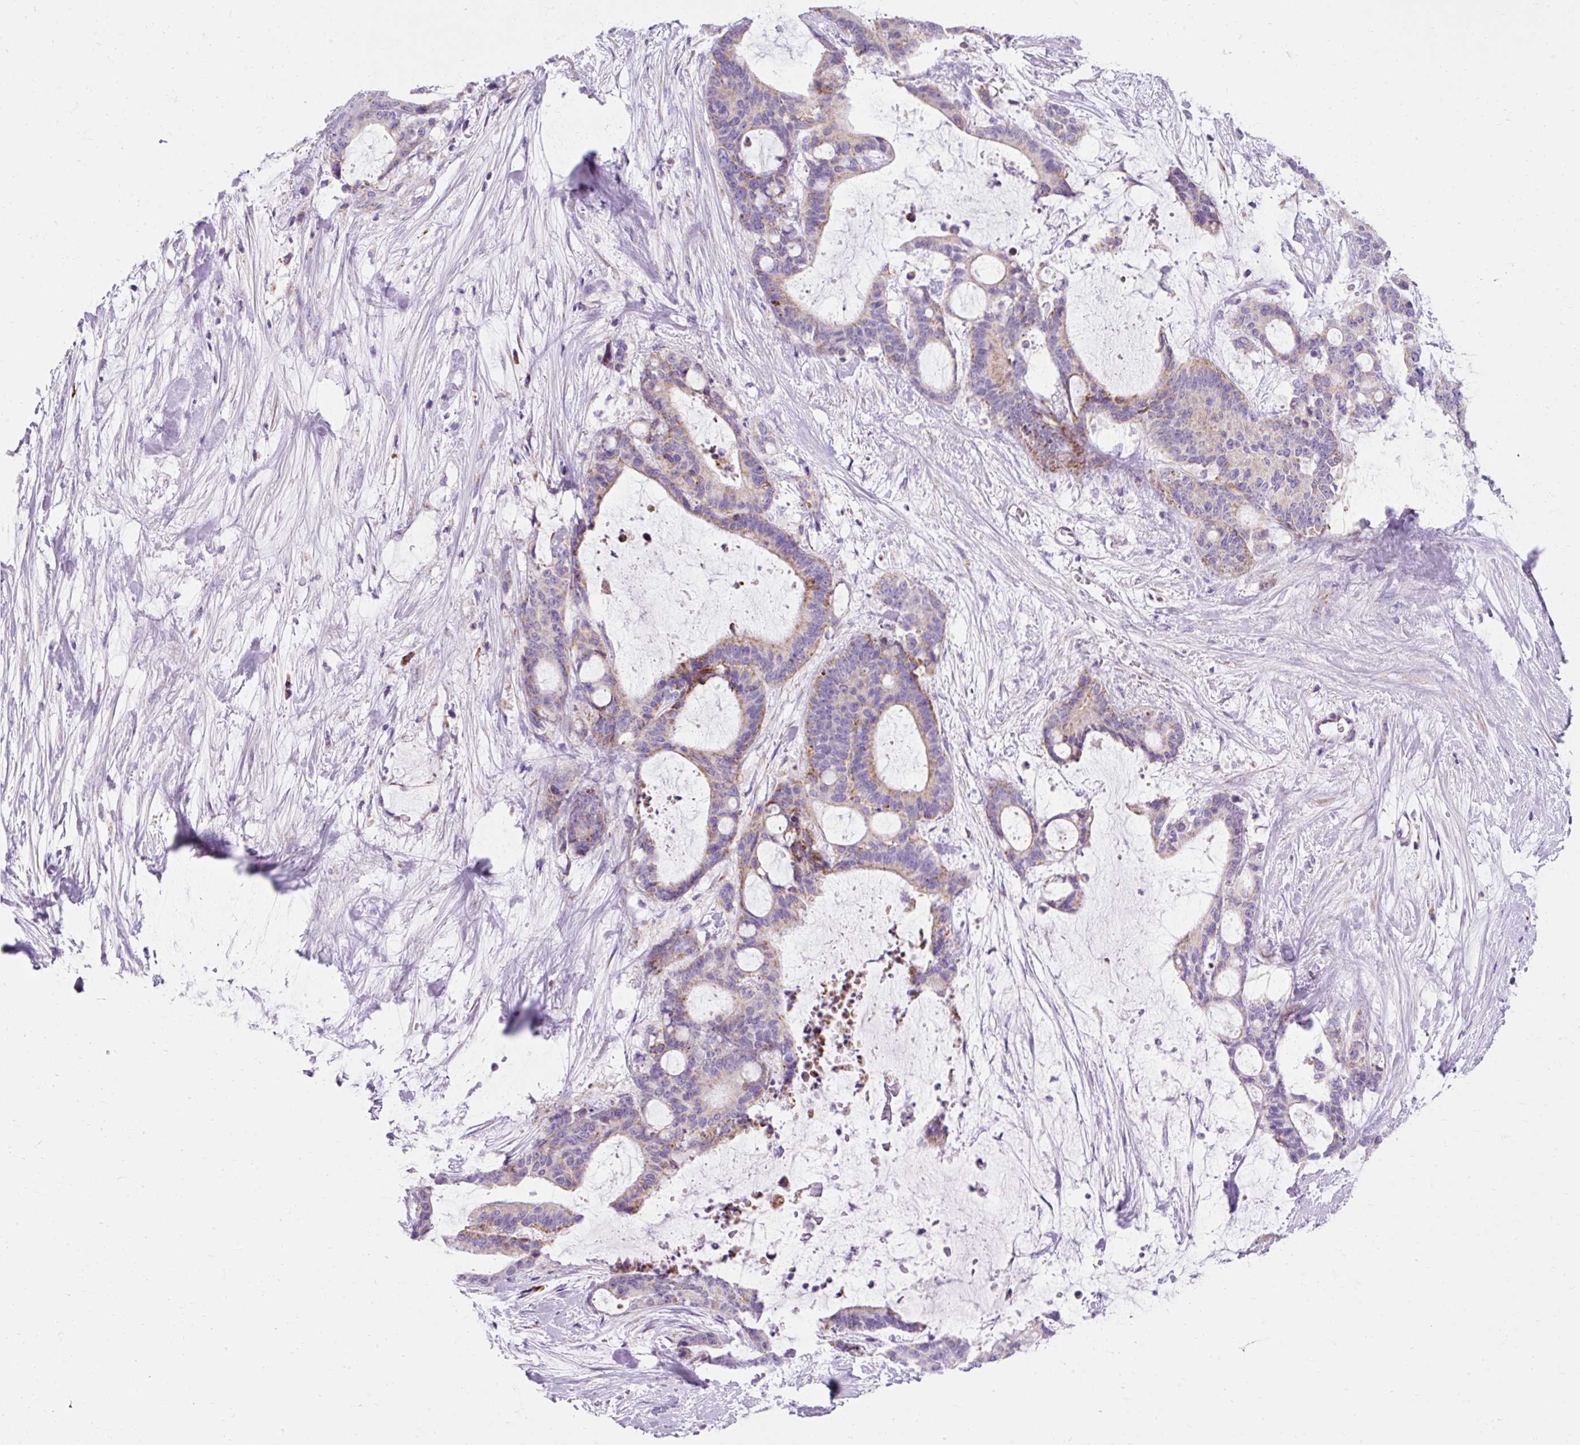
{"staining": {"intensity": "moderate", "quantity": "<25%", "location": "cytoplasmic/membranous"}, "tissue": "liver cancer", "cell_type": "Tumor cells", "image_type": "cancer", "snomed": [{"axis": "morphology", "description": "Normal tissue, NOS"}, {"axis": "morphology", "description": "Cholangiocarcinoma"}, {"axis": "topography", "description": "Liver"}, {"axis": "topography", "description": "Peripheral nerve tissue"}], "caption": "Immunohistochemistry histopathology image of neoplastic tissue: liver cancer stained using IHC reveals low levels of moderate protein expression localized specifically in the cytoplasmic/membranous of tumor cells, appearing as a cytoplasmic/membranous brown color.", "gene": "PLPP2", "patient": {"sex": "female", "age": 73}}